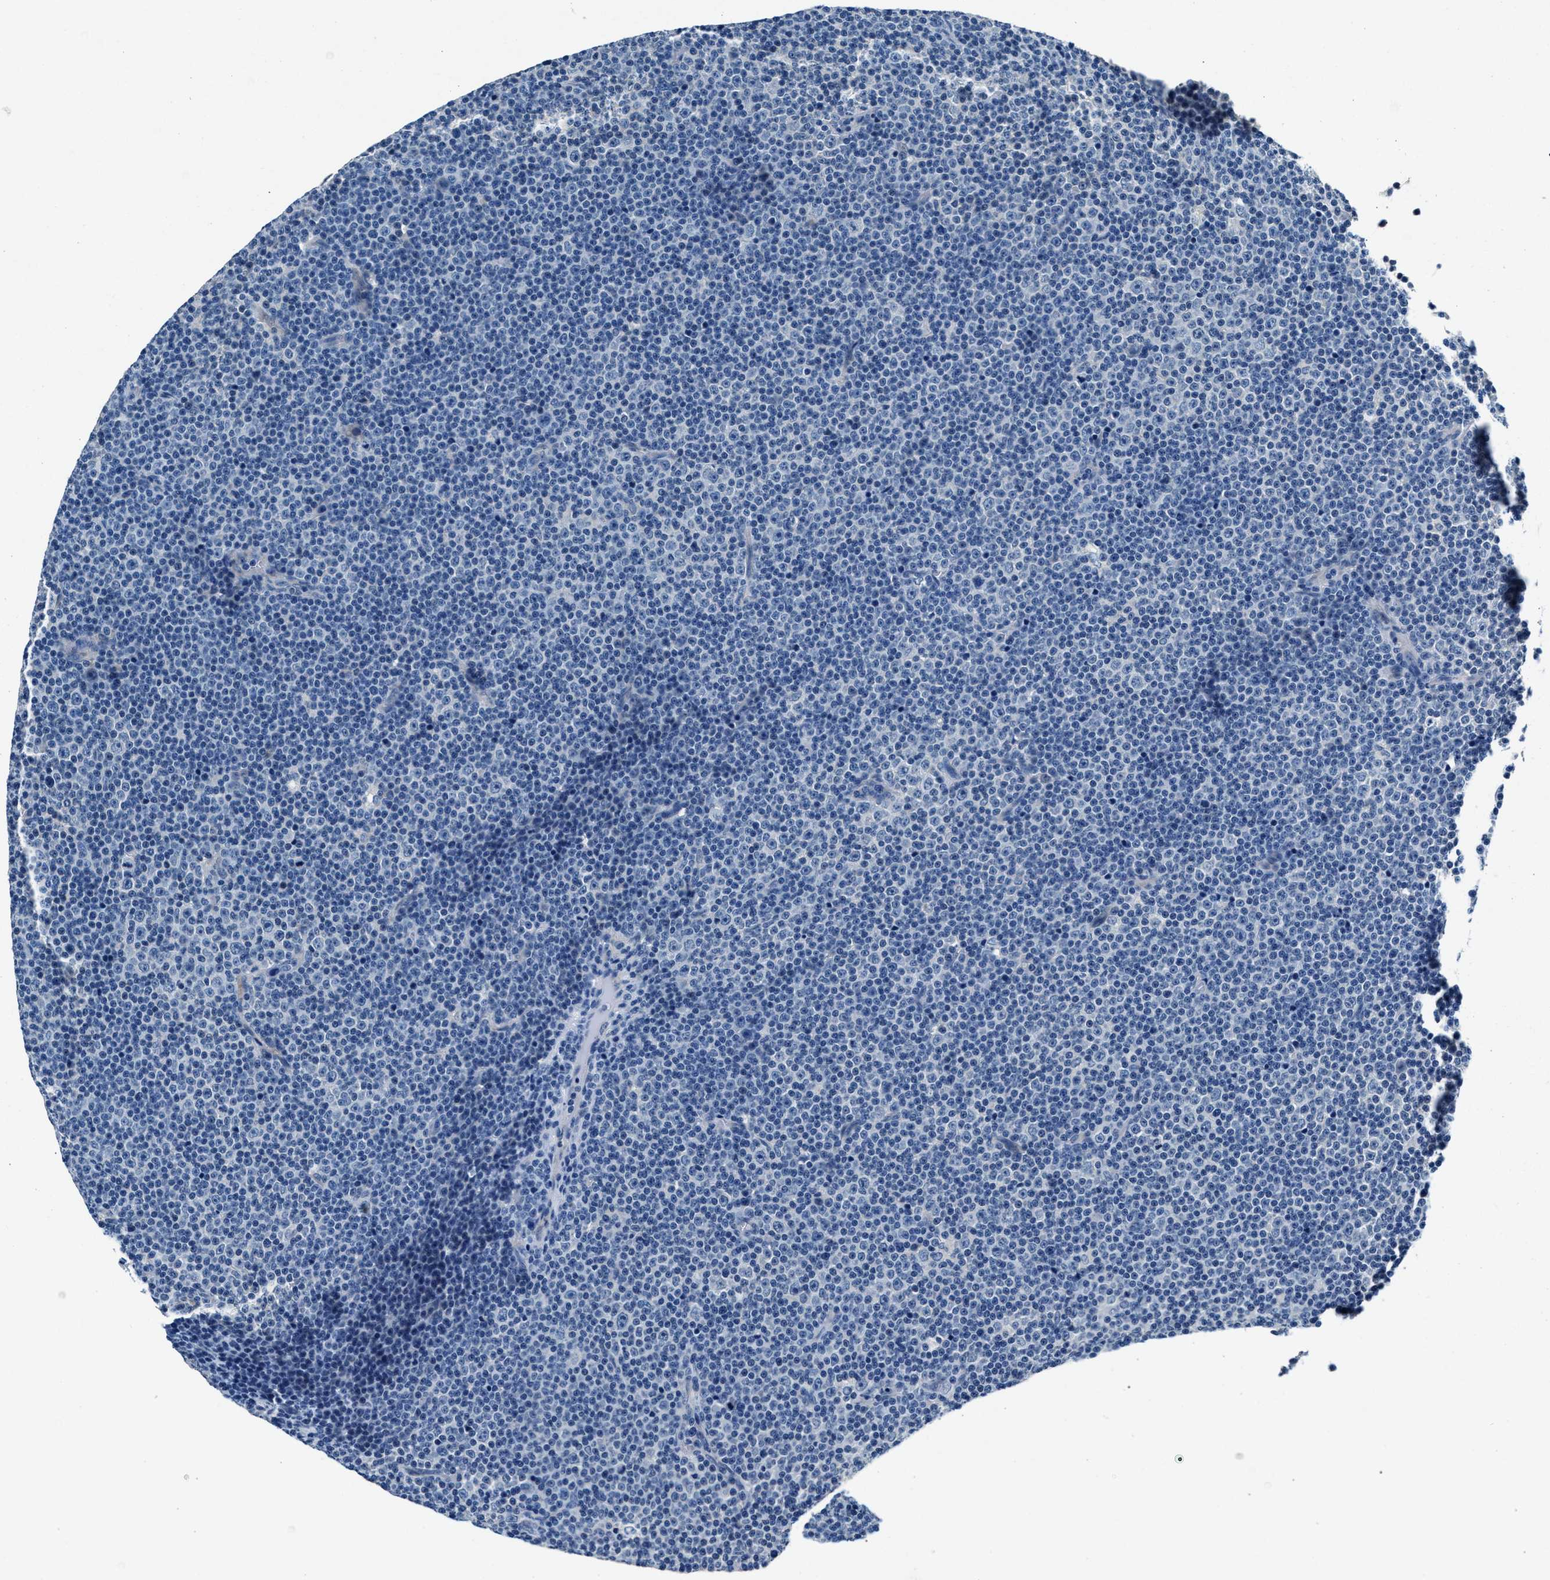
{"staining": {"intensity": "negative", "quantity": "none", "location": "none"}, "tissue": "lymphoma", "cell_type": "Tumor cells", "image_type": "cancer", "snomed": [{"axis": "morphology", "description": "Malignant lymphoma, non-Hodgkin's type, Low grade"}, {"axis": "topography", "description": "Lymph node"}], "caption": "DAB immunohistochemical staining of human malignant lymphoma, non-Hodgkin's type (low-grade) displays no significant expression in tumor cells.", "gene": "DENND6B", "patient": {"sex": "female", "age": 67}}